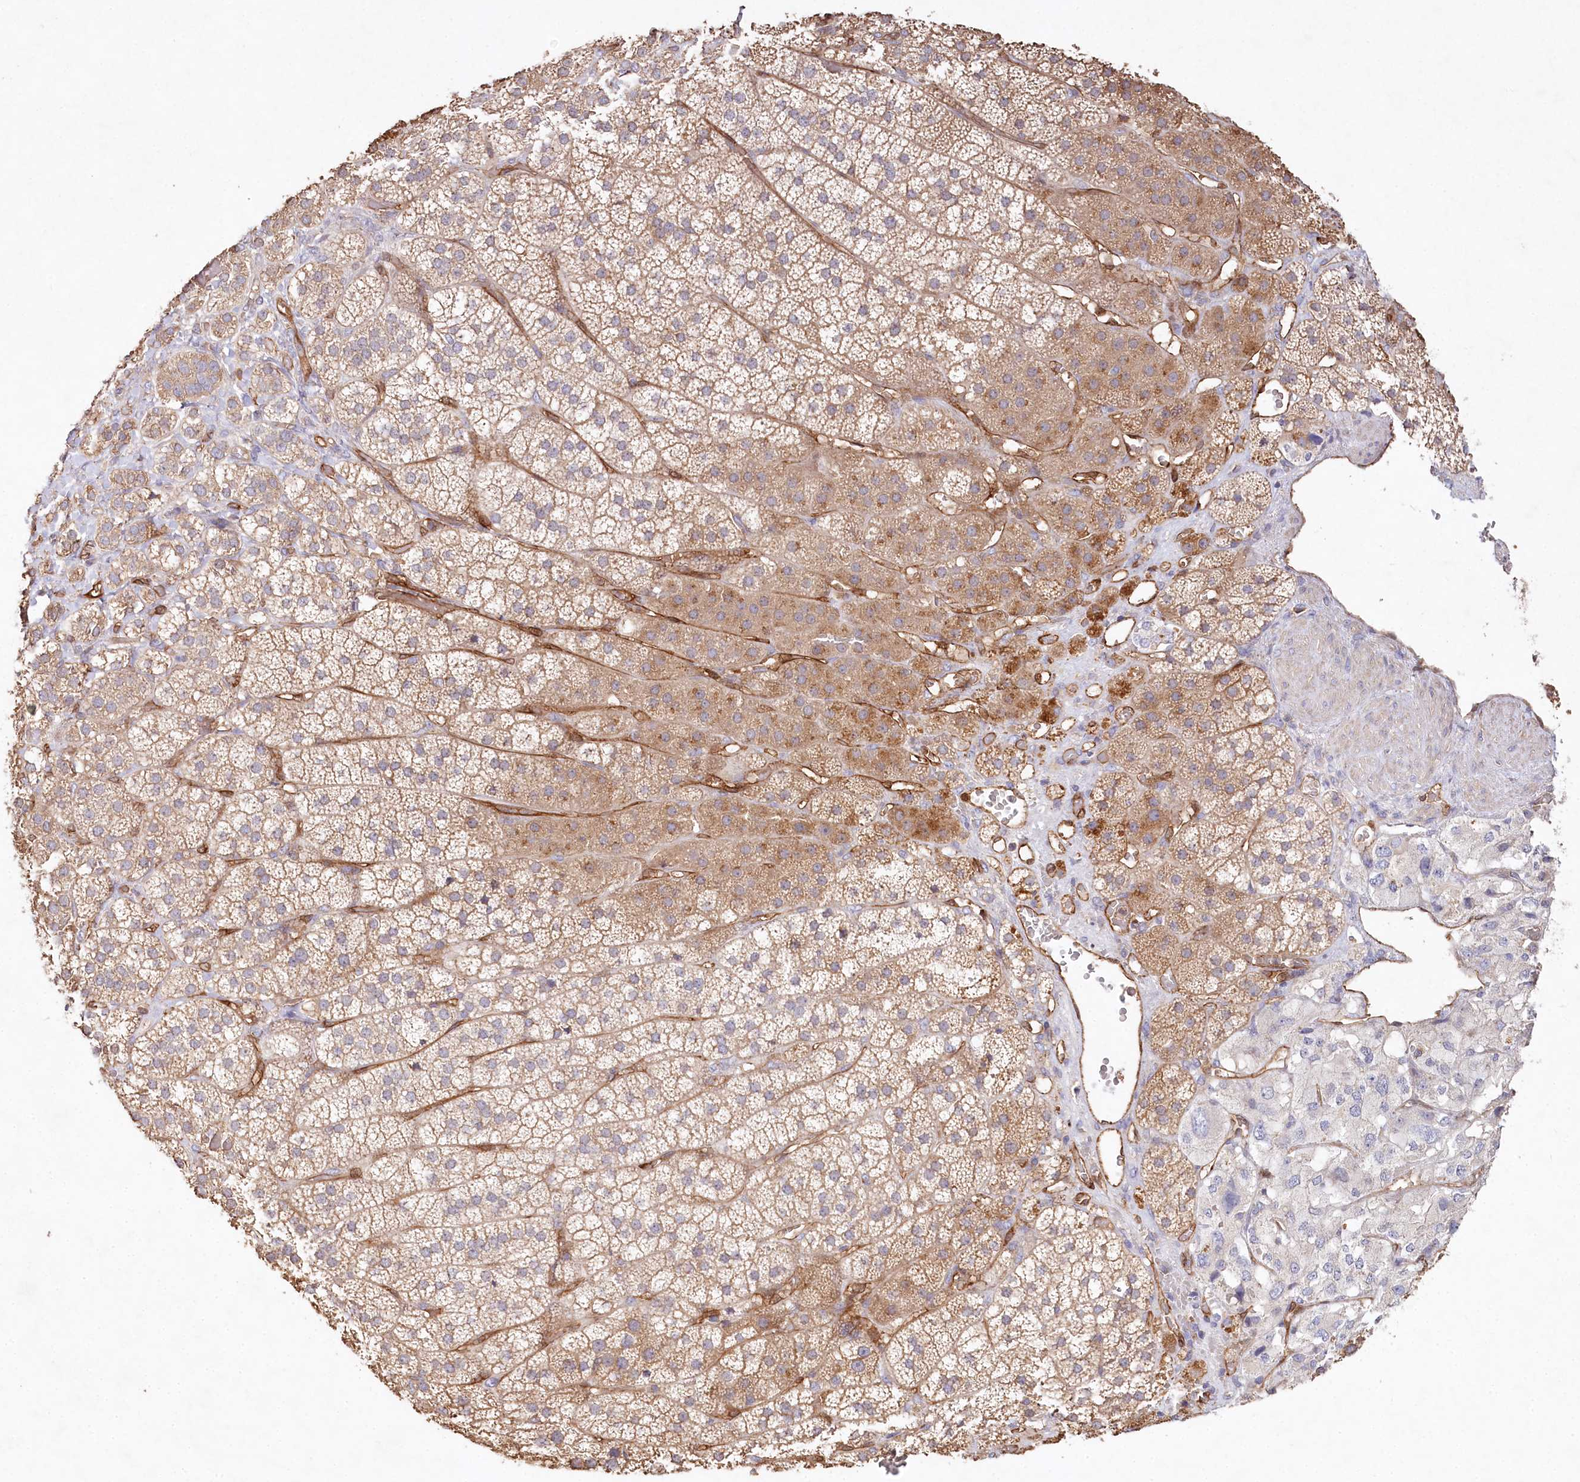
{"staining": {"intensity": "moderate", "quantity": "25%-75%", "location": "cytoplasmic/membranous"}, "tissue": "adrenal gland", "cell_type": "Glandular cells", "image_type": "normal", "snomed": [{"axis": "morphology", "description": "Normal tissue, NOS"}, {"axis": "topography", "description": "Adrenal gland"}], "caption": "Adrenal gland stained with DAB immunohistochemistry (IHC) shows medium levels of moderate cytoplasmic/membranous positivity in approximately 25%-75% of glandular cells.", "gene": "RBP5", "patient": {"sex": "female", "age": 44}}